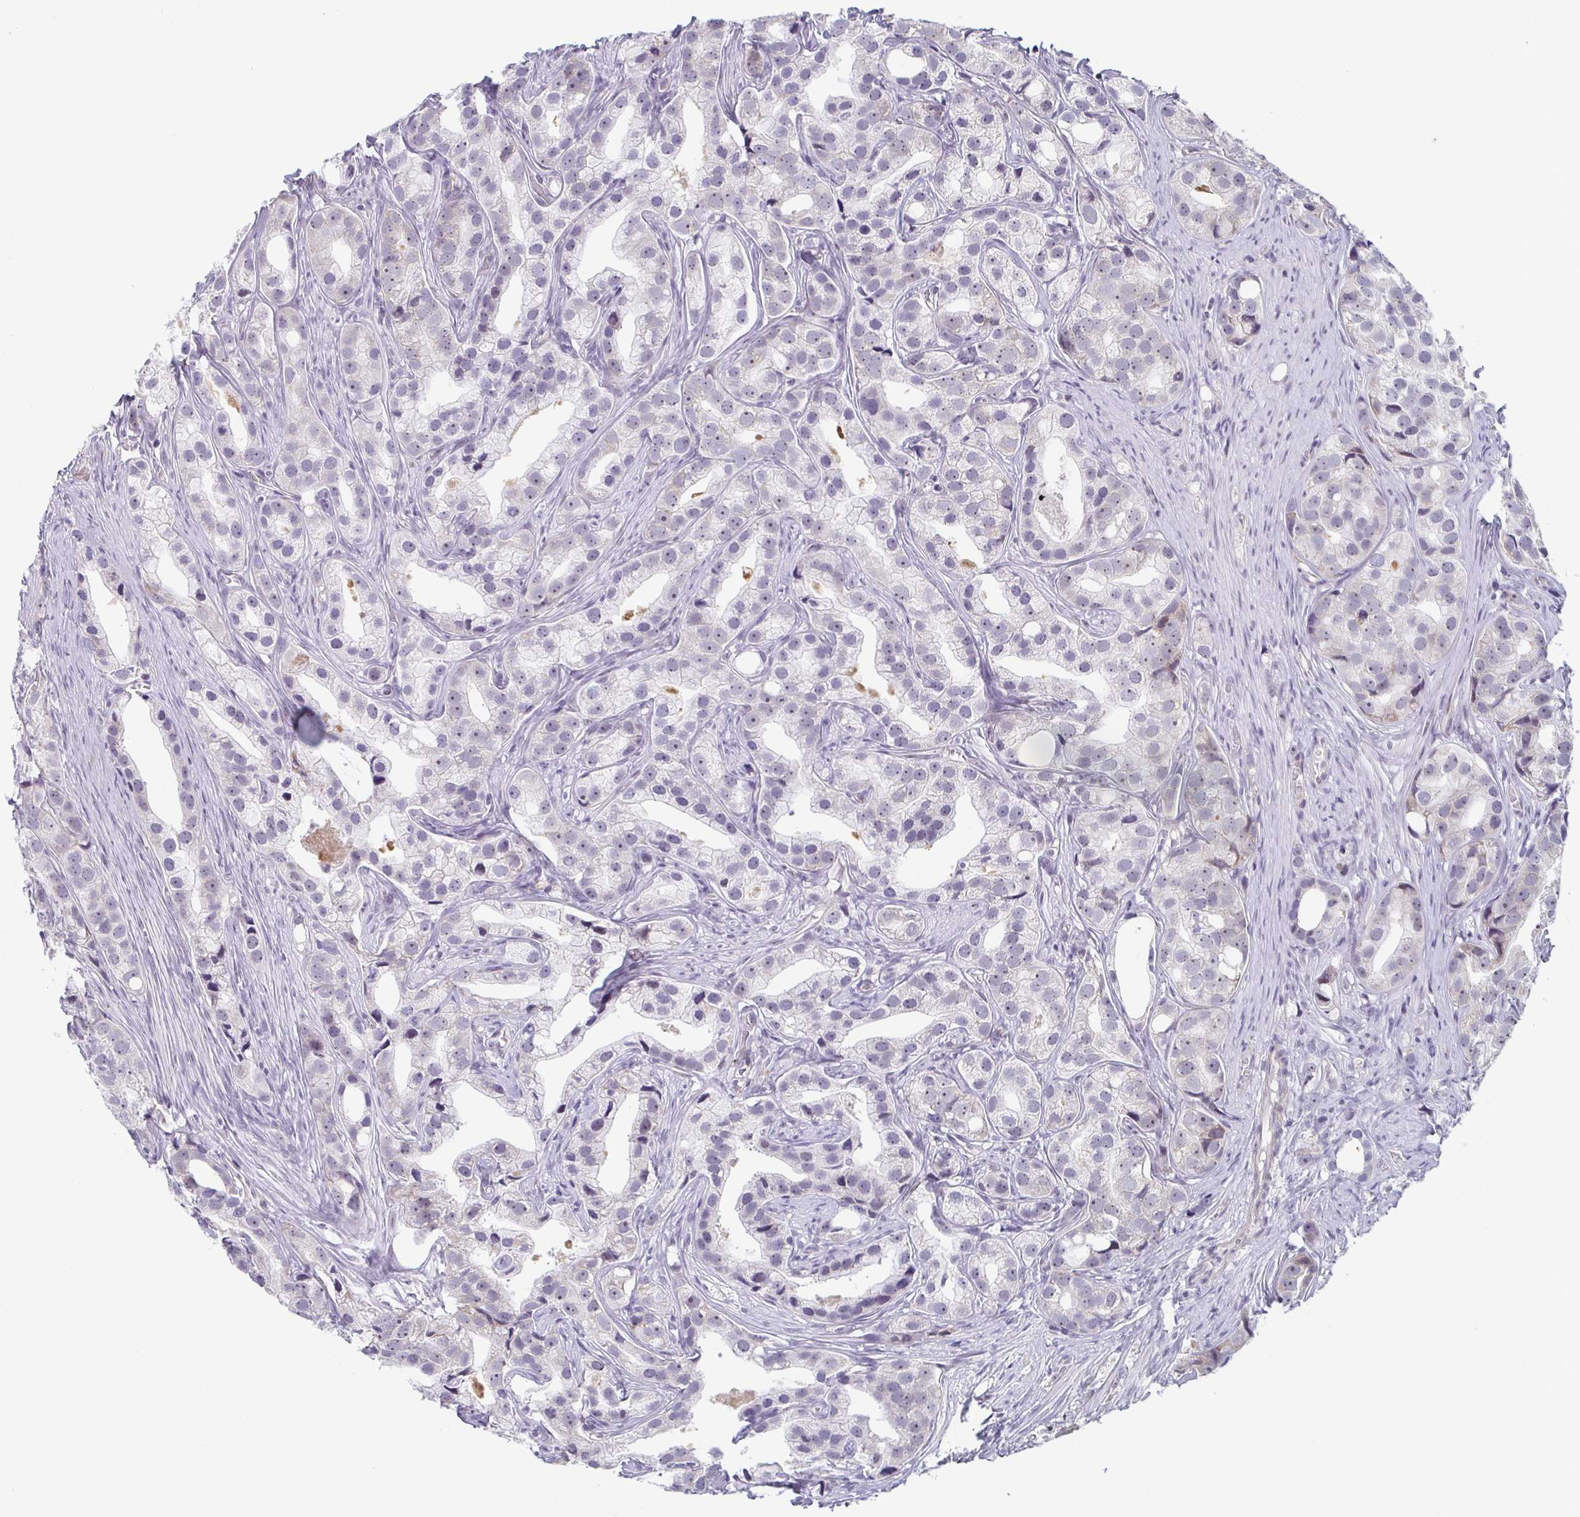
{"staining": {"intensity": "negative", "quantity": "none", "location": "none"}, "tissue": "prostate cancer", "cell_type": "Tumor cells", "image_type": "cancer", "snomed": [{"axis": "morphology", "description": "Adenocarcinoma, High grade"}, {"axis": "topography", "description": "Prostate"}], "caption": "There is no significant positivity in tumor cells of prostate cancer.", "gene": "EXOSC7", "patient": {"sex": "male", "age": 75}}